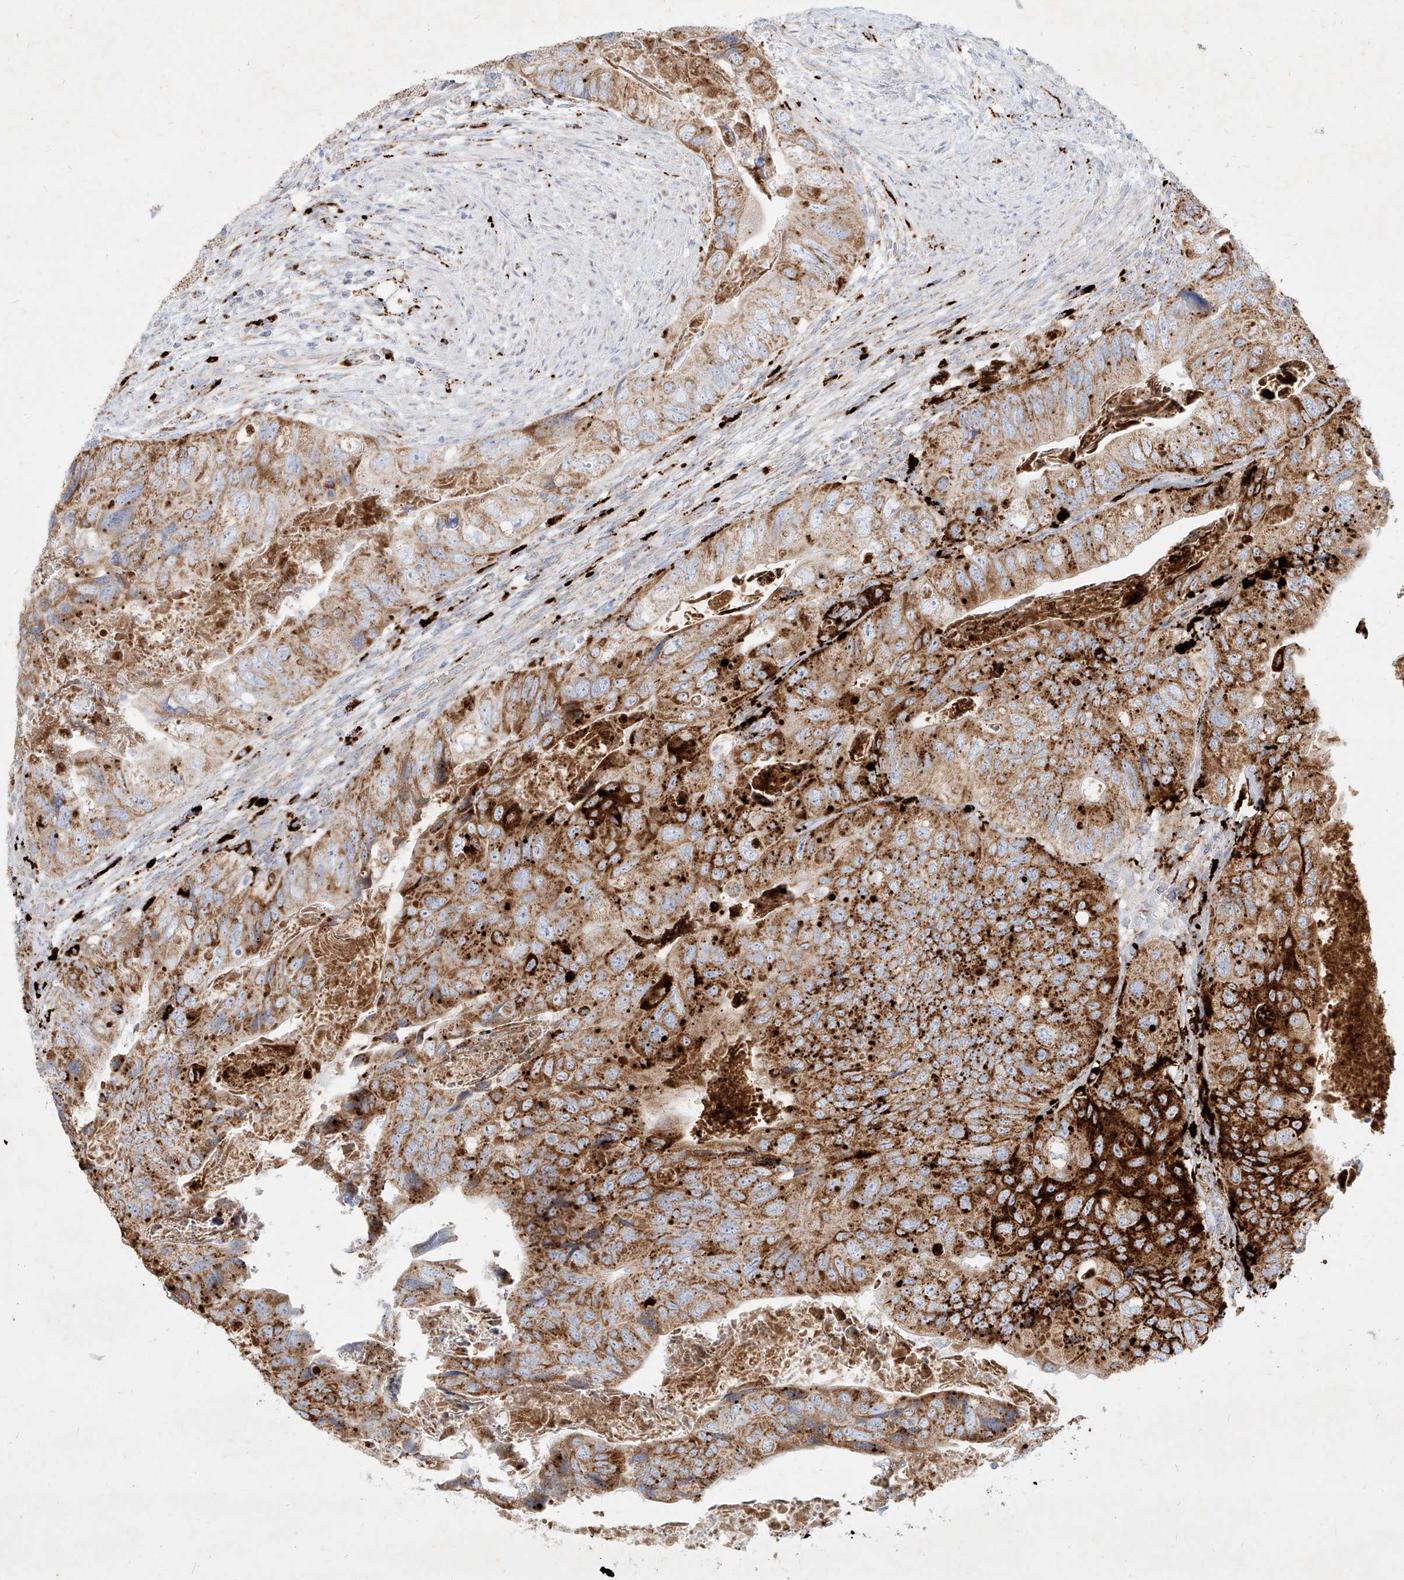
{"staining": {"intensity": "moderate", "quantity": ">75%", "location": "cytoplasmic/membranous"}, "tissue": "colorectal cancer", "cell_type": "Tumor cells", "image_type": "cancer", "snomed": [{"axis": "morphology", "description": "Adenocarcinoma, NOS"}, {"axis": "topography", "description": "Rectum"}], "caption": "Immunohistochemical staining of colorectal cancer shows moderate cytoplasmic/membranous protein staining in about >75% of tumor cells. (DAB IHC, brown staining for protein, blue staining for nuclei).", "gene": "MTX2", "patient": {"sex": "male", "age": 63}}